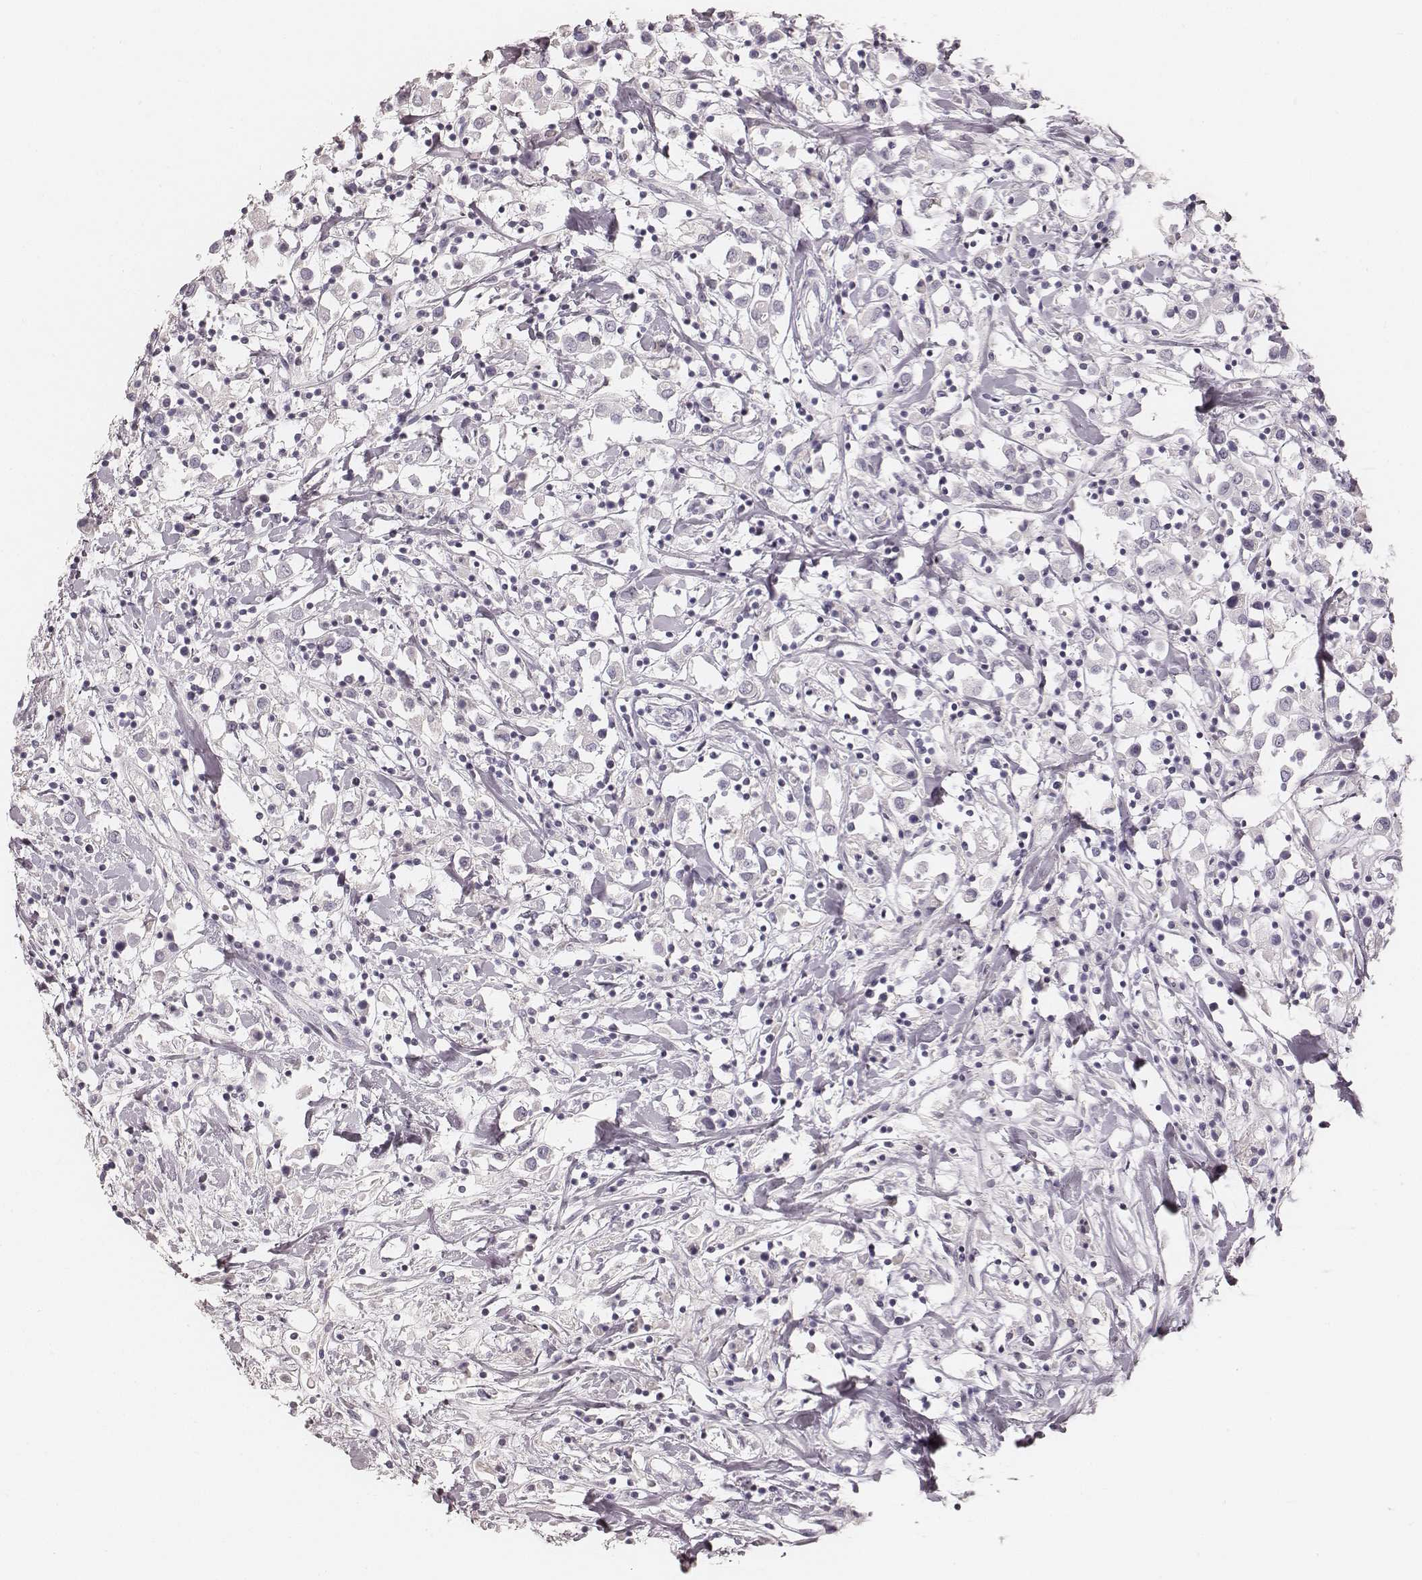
{"staining": {"intensity": "negative", "quantity": "none", "location": "none"}, "tissue": "breast cancer", "cell_type": "Tumor cells", "image_type": "cancer", "snomed": [{"axis": "morphology", "description": "Duct carcinoma"}, {"axis": "topography", "description": "Breast"}], "caption": "There is no significant positivity in tumor cells of breast cancer (intraductal carcinoma). (Brightfield microscopy of DAB immunohistochemistry at high magnification).", "gene": "KRT26", "patient": {"sex": "female", "age": 61}}